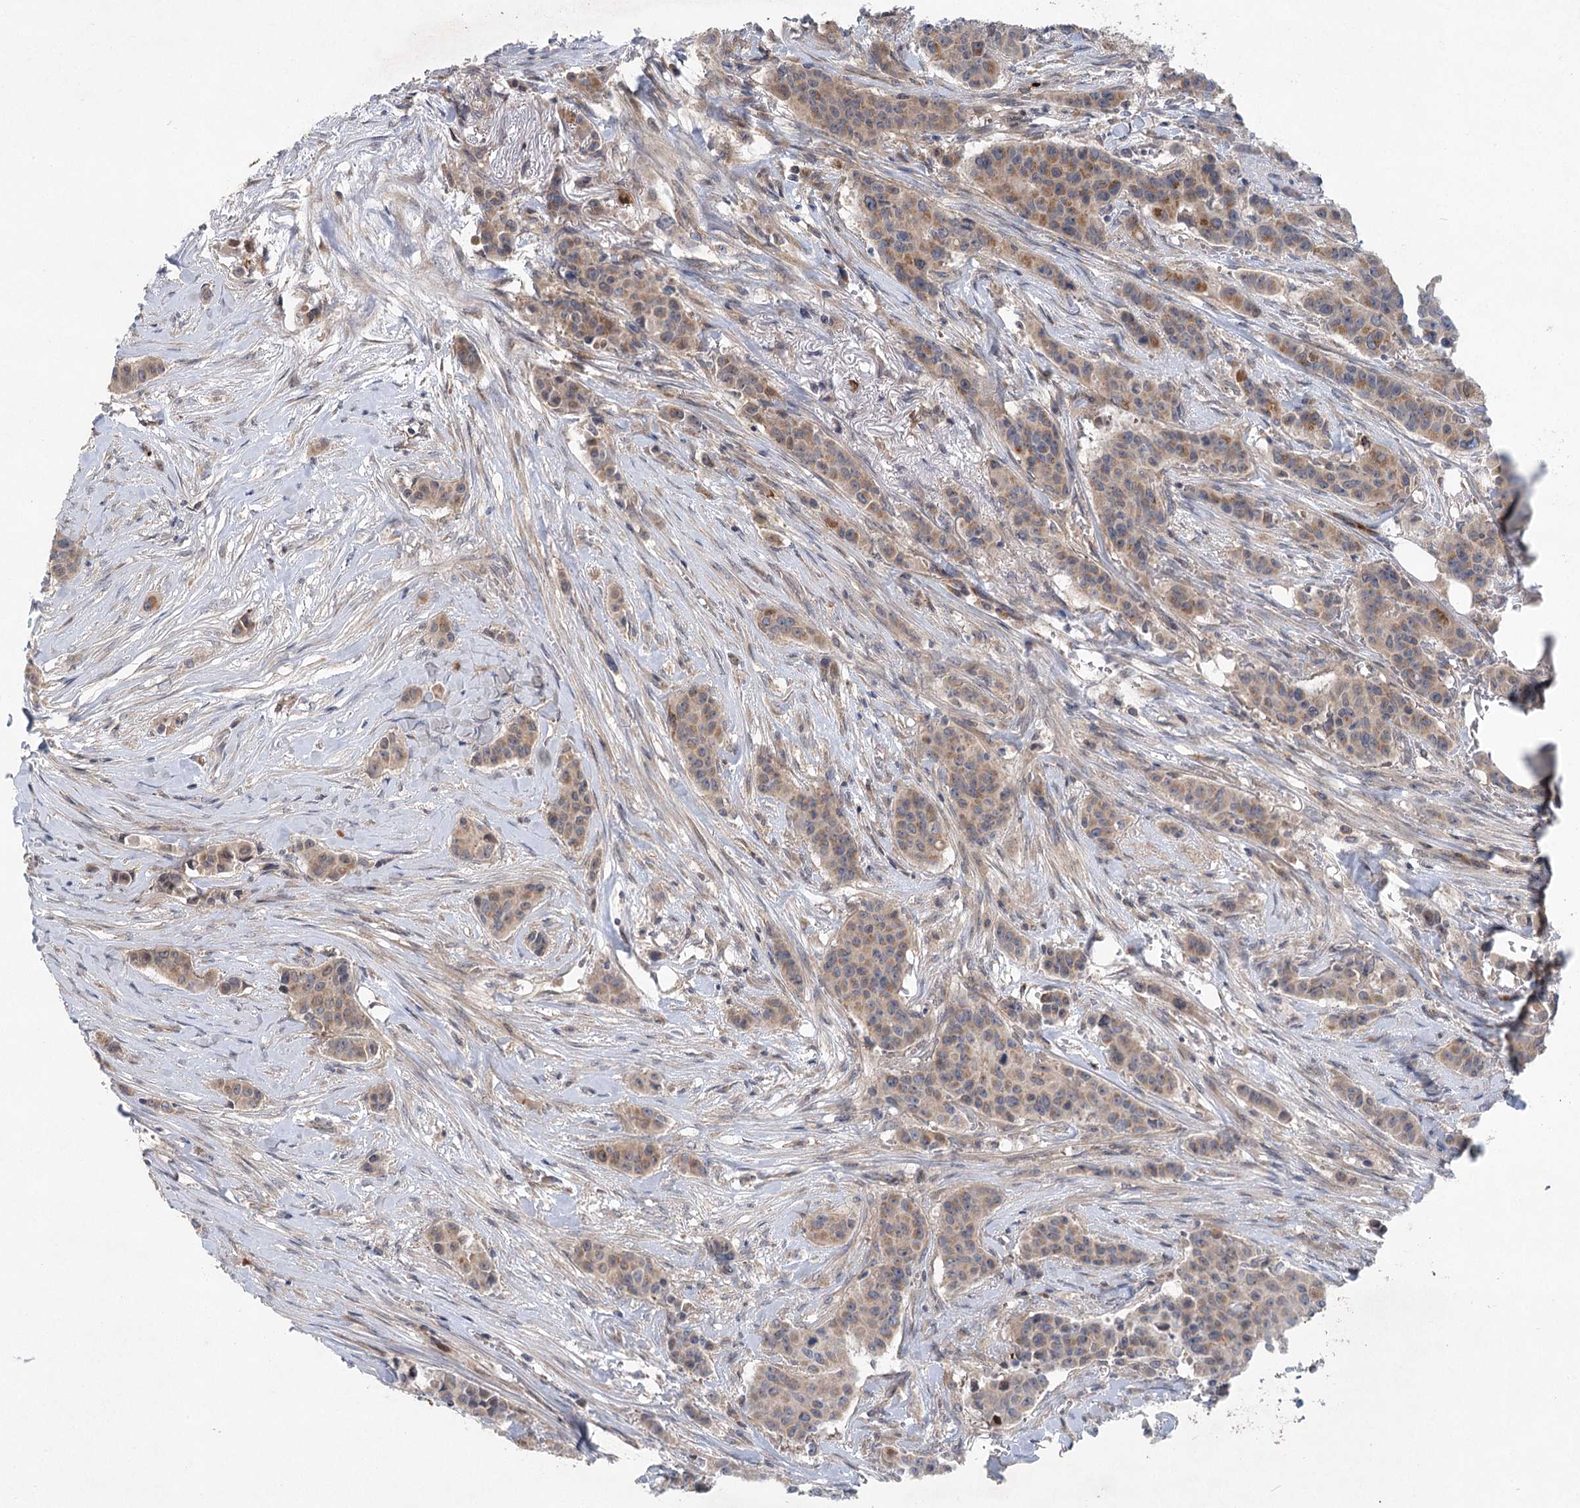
{"staining": {"intensity": "weak", "quantity": ">75%", "location": "cytoplasmic/membranous"}, "tissue": "breast cancer", "cell_type": "Tumor cells", "image_type": "cancer", "snomed": [{"axis": "morphology", "description": "Duct carcinoma"}, {"axis": "topography", "description": "Breast"}], "caption": "Tumor cells reveal weak cytoplasmic/membranous positivity in approximately >75% of cells in breast invasive ductal carcinoma.", "gene": "METTL24", "patient": {"sex": "female", "age": 40}}